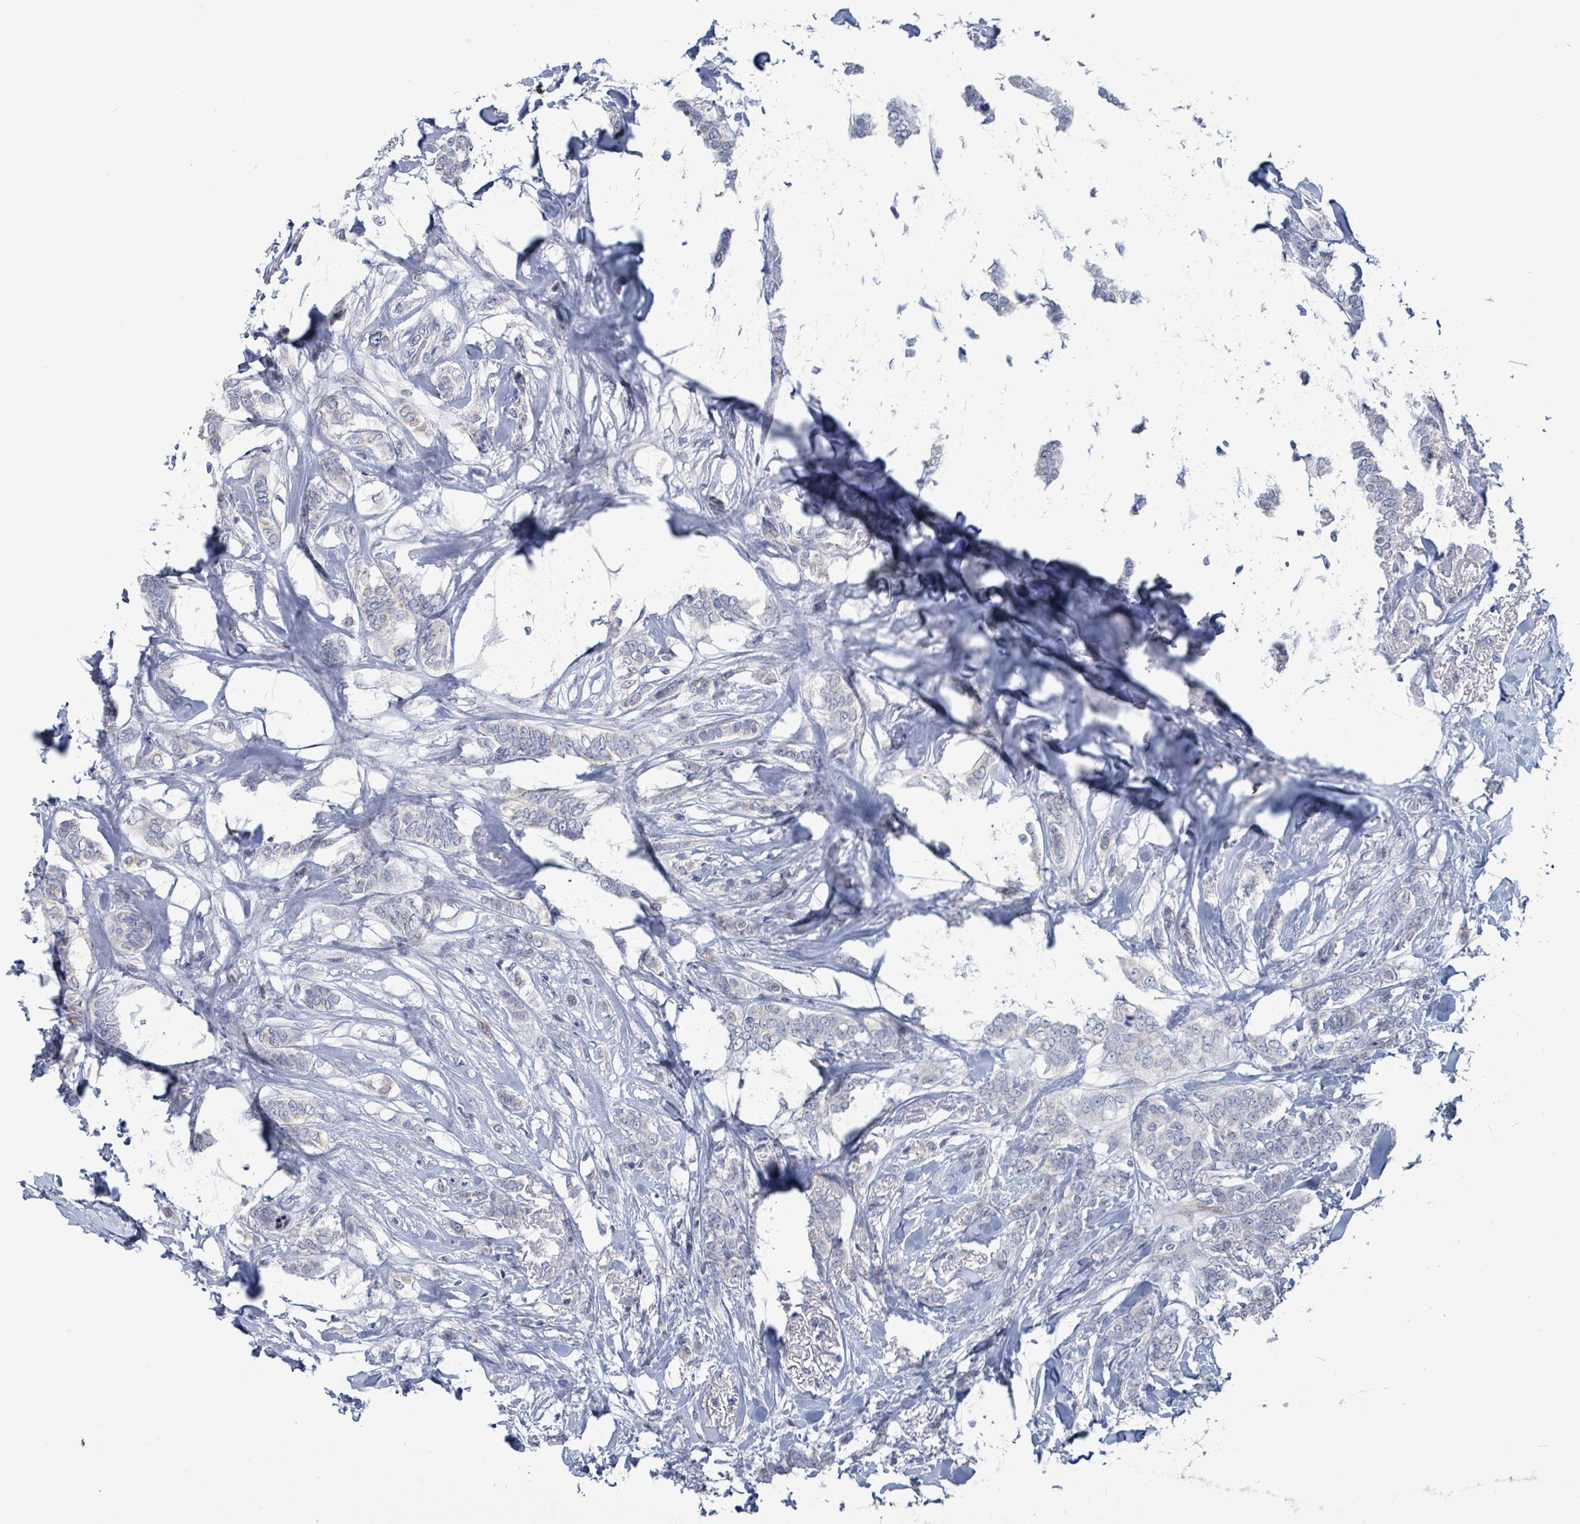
{"staining": {"intensity": "negative", "quantity": "none", "location": "none"}, "tissue": "breast cancer", "cell_type": "Tumor cells", "image_type": "cancer", "snomed": [{"axis": "morphology", "description": "Duct carcinoma"}, {"axis": "topography", "description": "Breast"}], "caption": "This is an IHC image of intraductal carcinoma (breast). There is no expression in tumor cells.", "gene": "NTN3", "patient": {"sex": "female", "age": 72}}